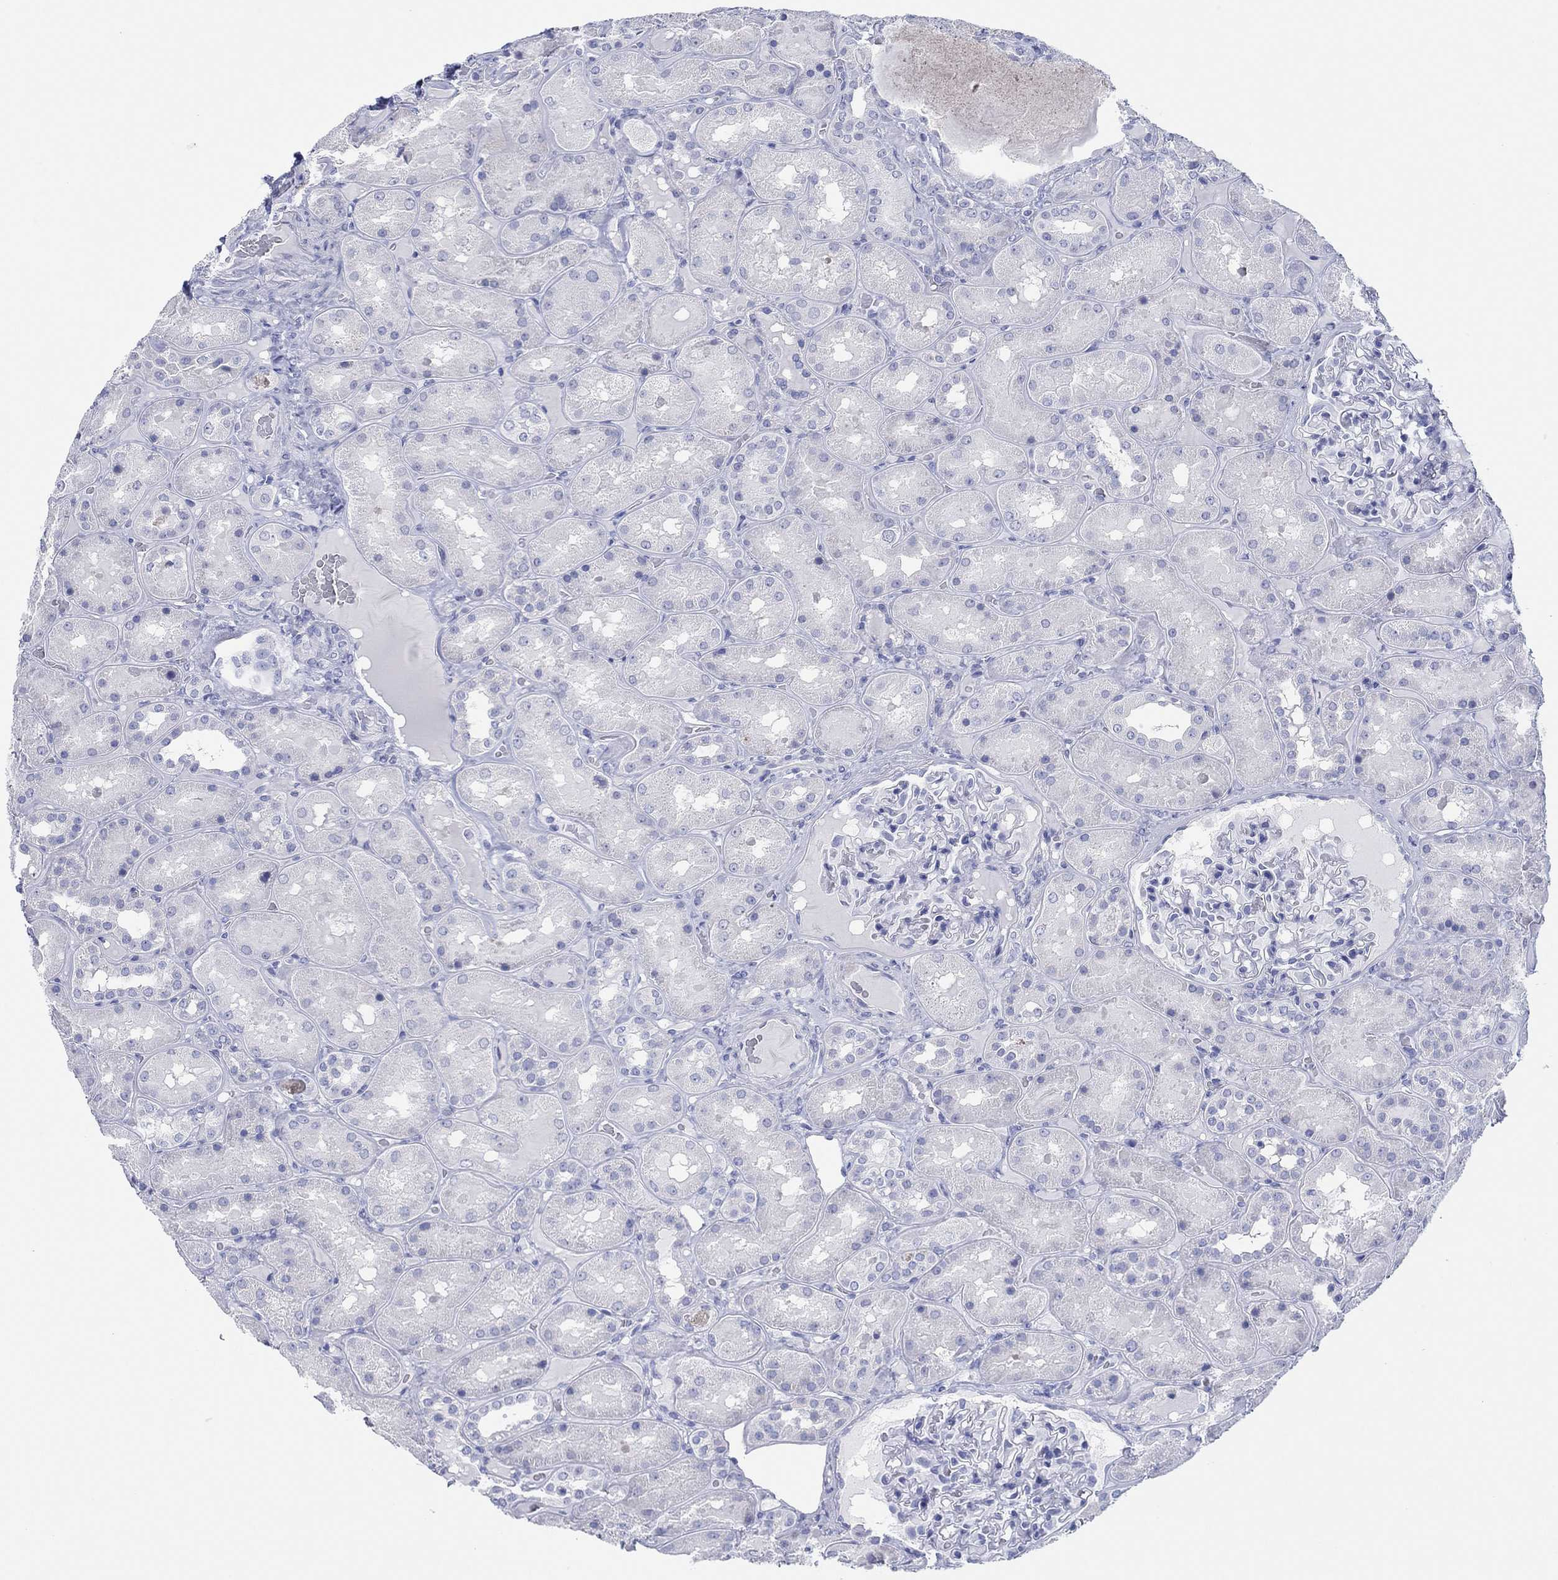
{"staining": {"intensity": "negative", "quantity": "none", "location": "none"}, "tissue": "kidney", "cell_type": "Cells in glomeruli", "image_type": "normal", "snomed": [{"axis": "morphology", "description": "Normal tissue, NOS"}, {"axis": "topography", "description": "Kidney"}], "caption": "A photomicrograph of kidney stained for a protein displays no brown staining in cells in glomeruli. Brightfield microscopy of immunohistochemistry stained with DAB (brown) and hematoxylin (blue), captured at high magnification.", "gene": "MAGEB6", "patient": {"sex": "male", "age": 73}}